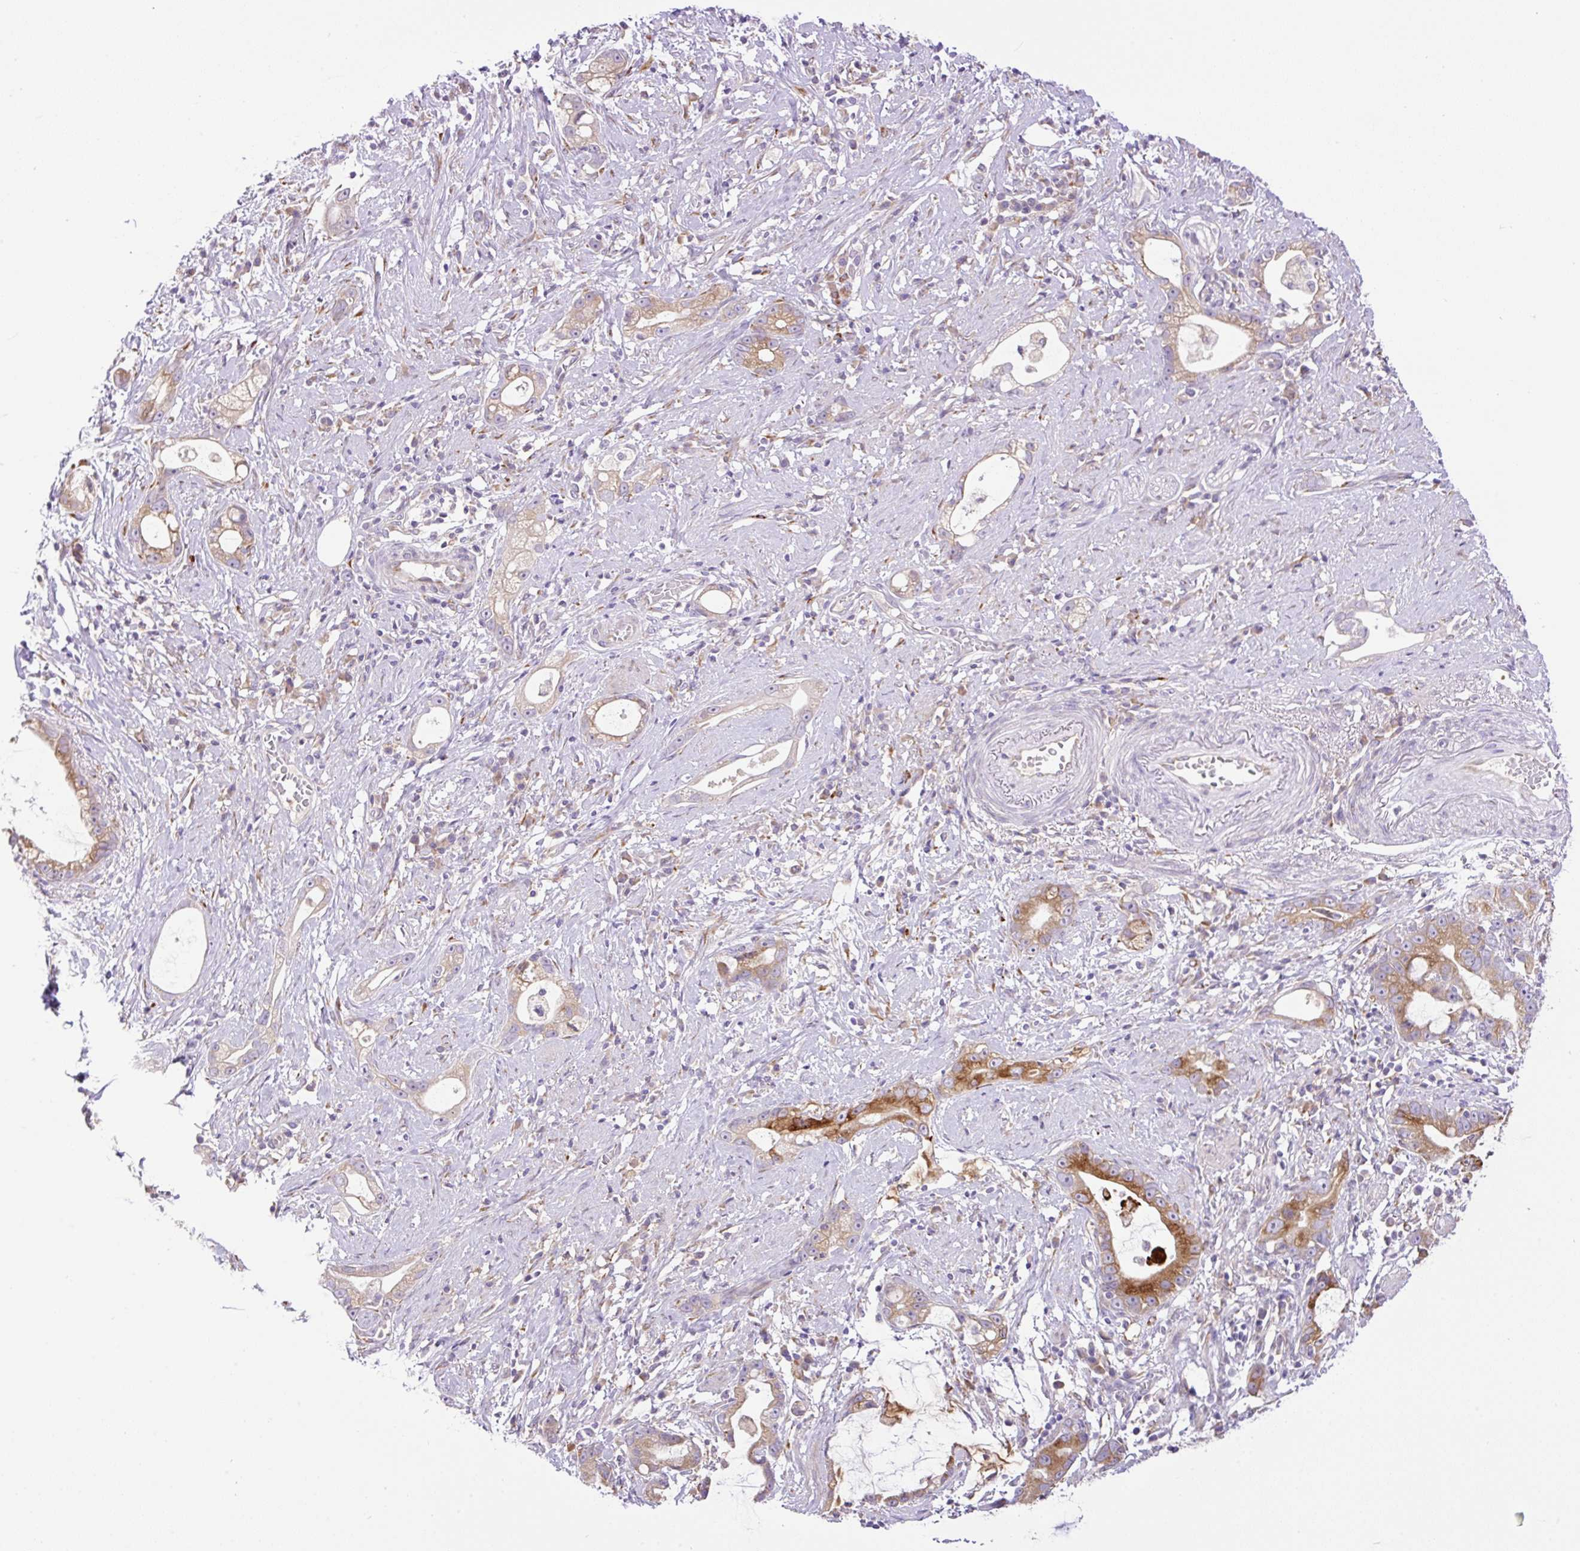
{"staining": {"intensity": "moderate", "quantity": ">75%", "location": "cytoplasmic/membranous"}, "tissue": "stomach cancer", "cell_type": "Tumor cells", "image_type": "cancer", "snomed": [{"axis": "morphology", "description": "Adenocarcinoma, NOS"}, {"axis": "topography", "description": "Stomach"}], "caption": "Tumor cells demonstrate medium levels of moderate cytoplasmic/membranous expression in about >75% of cells in stomach cancer (adenocarcinoma).", "gene": "POFUT1", "patient": {"sex": "male", "age": 55}}